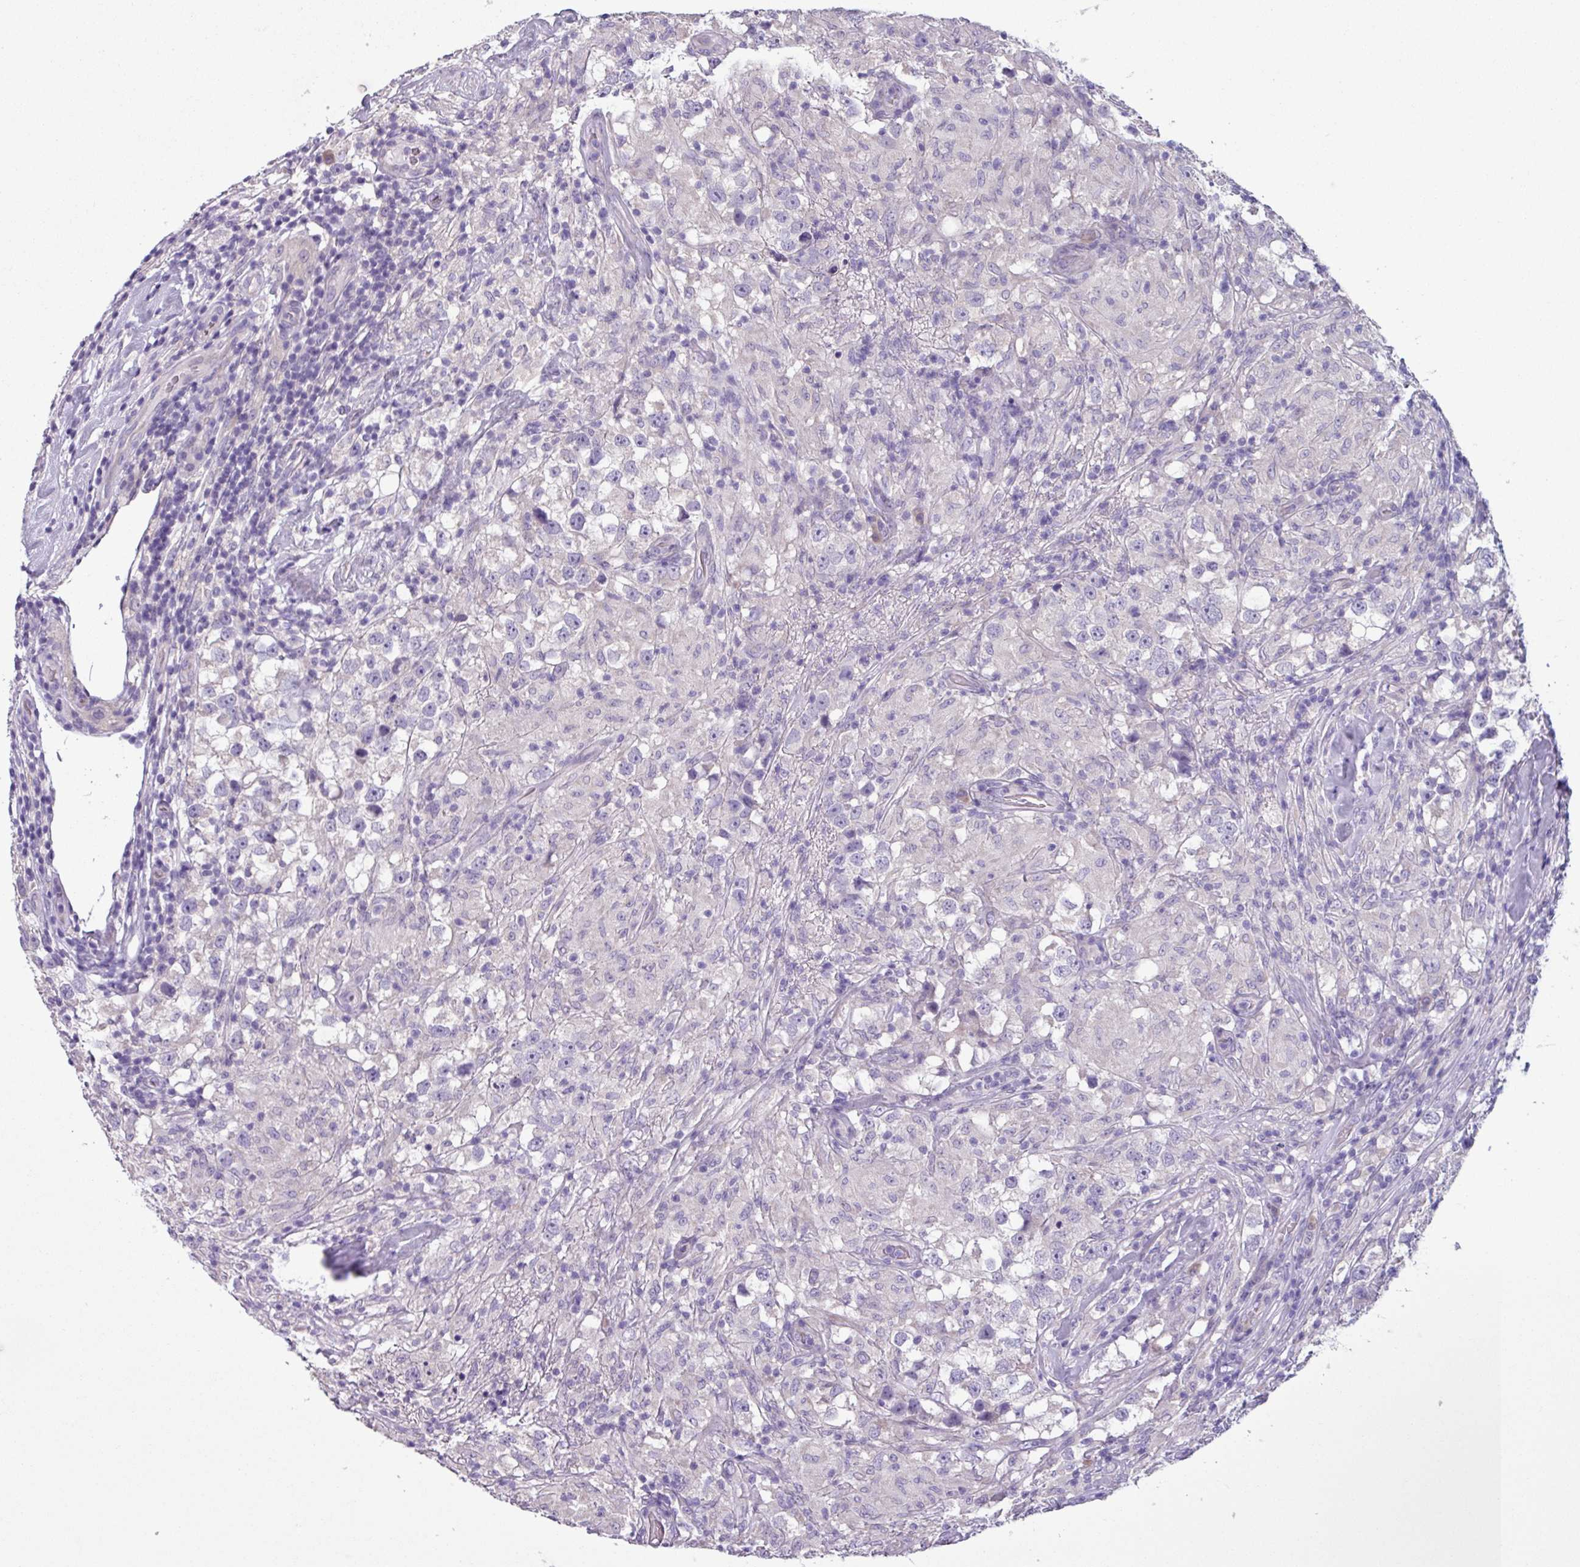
{"staining": {"intensity": "negative", "quantity": "none", "location": "none"}, "tissue": "testis cancer", "cell_type": "Tumor cells", "image_type": "cancer", "snomed": [{"axis": "morphology", "description": "Seminoma, NOS"}, {"axis": "topography", "description": "Testis"}], "caption": "DAB (3,3'-diaminobenzidine) immunohistochemical staining of testis cancer exhibits no significant positivity in tumor cells.", "gene": "C20orf27", "patient": {"sex": "male", "age": 46}}